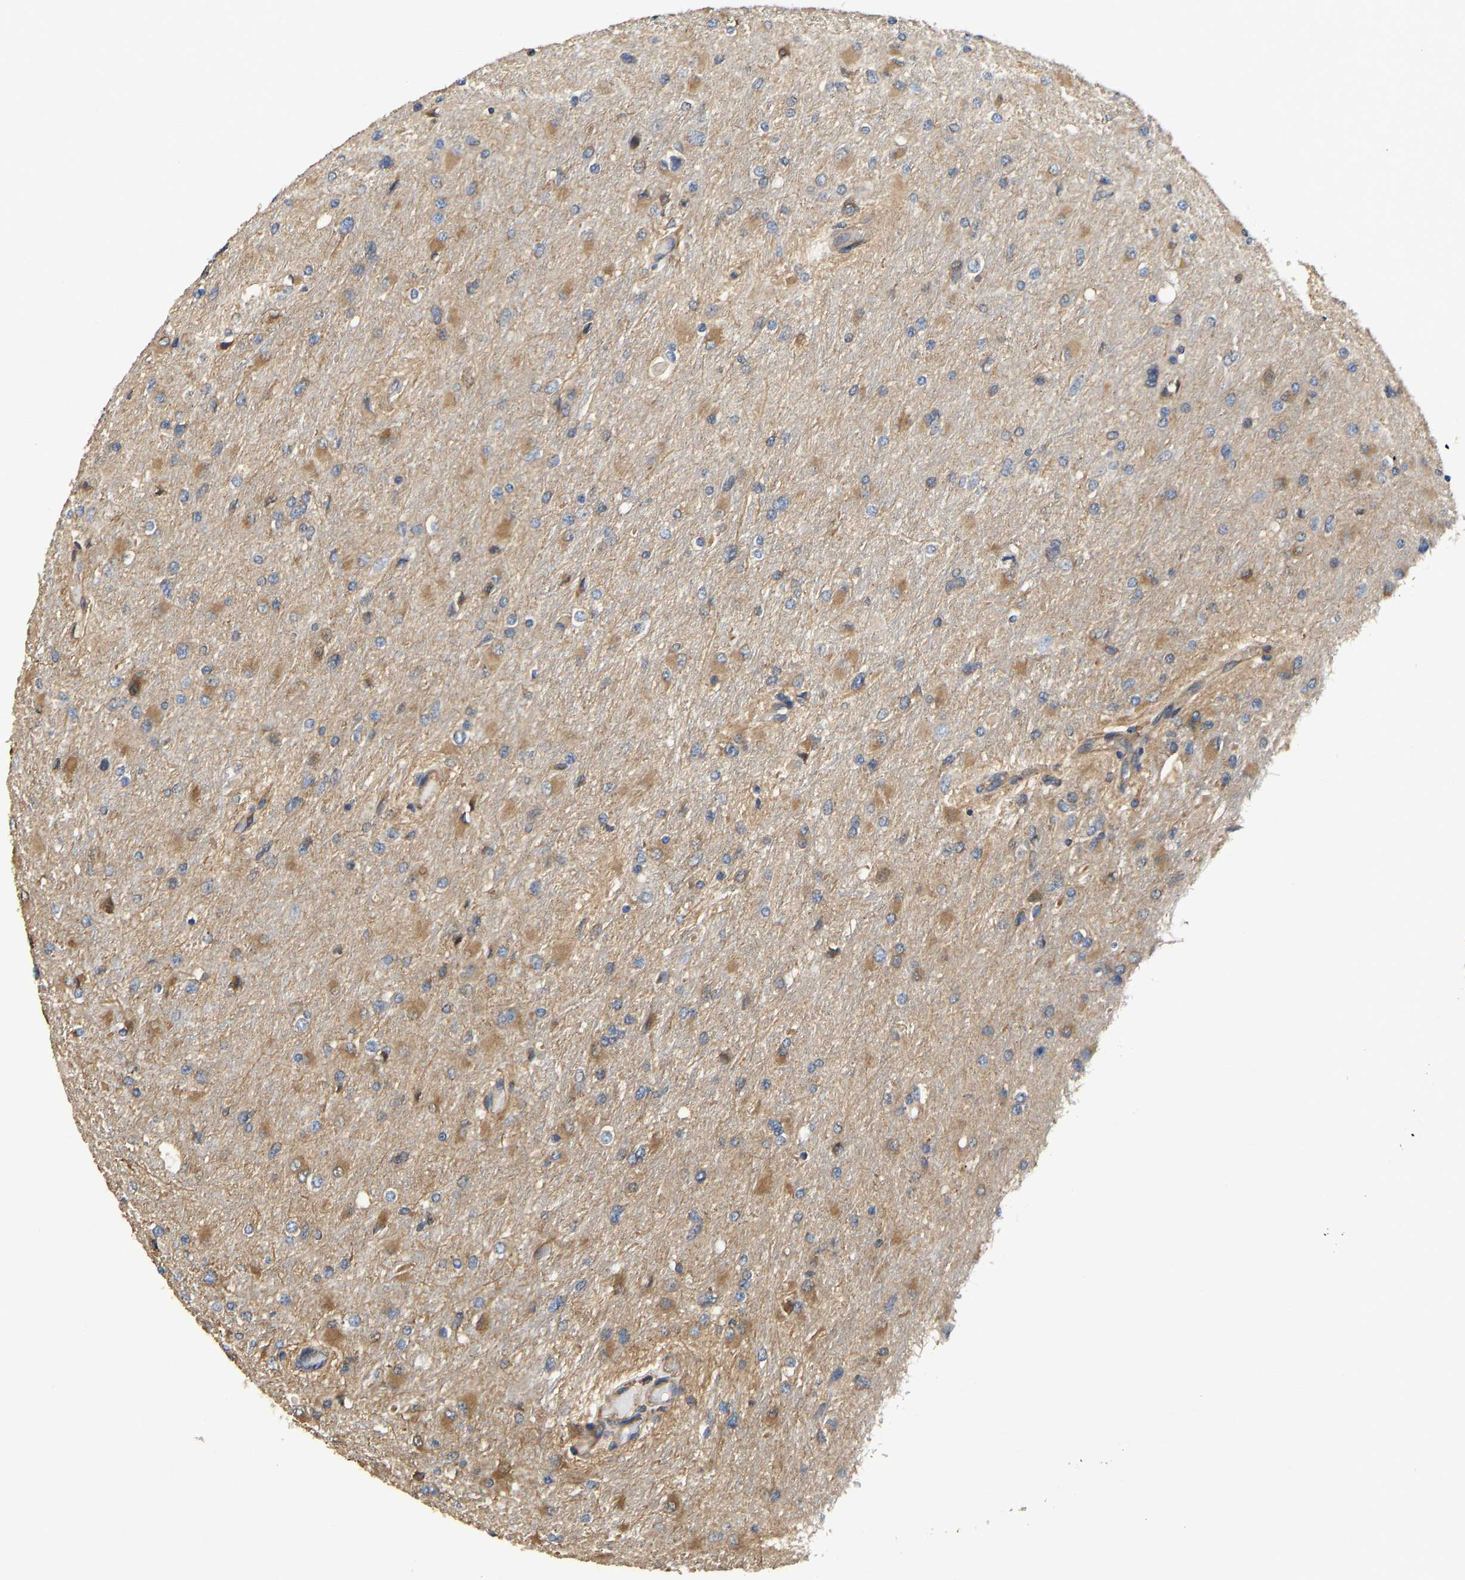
{"staining": {"intensity": "moderate", "quantity": "25%-75%", "location": "cytoplasmic/membranous"}, "tissue": "glioma", "cell_type": "Tumor cells", "image_type": "cancer", "snomed": [{"axis": "morphology", "description": "Glioma, malignant, High grade"}, {"axis": "topography", "description": "Cerebral cortex"}], "caption": "A medium amount of moderate cytoplasmic/membranous positivity is appreciated in approximately 25%-75% of tumor cells in high-grade glioma (malignant) tissue.", "gene": "FLNB", "patient": {"sex": "female", "age": 36}}